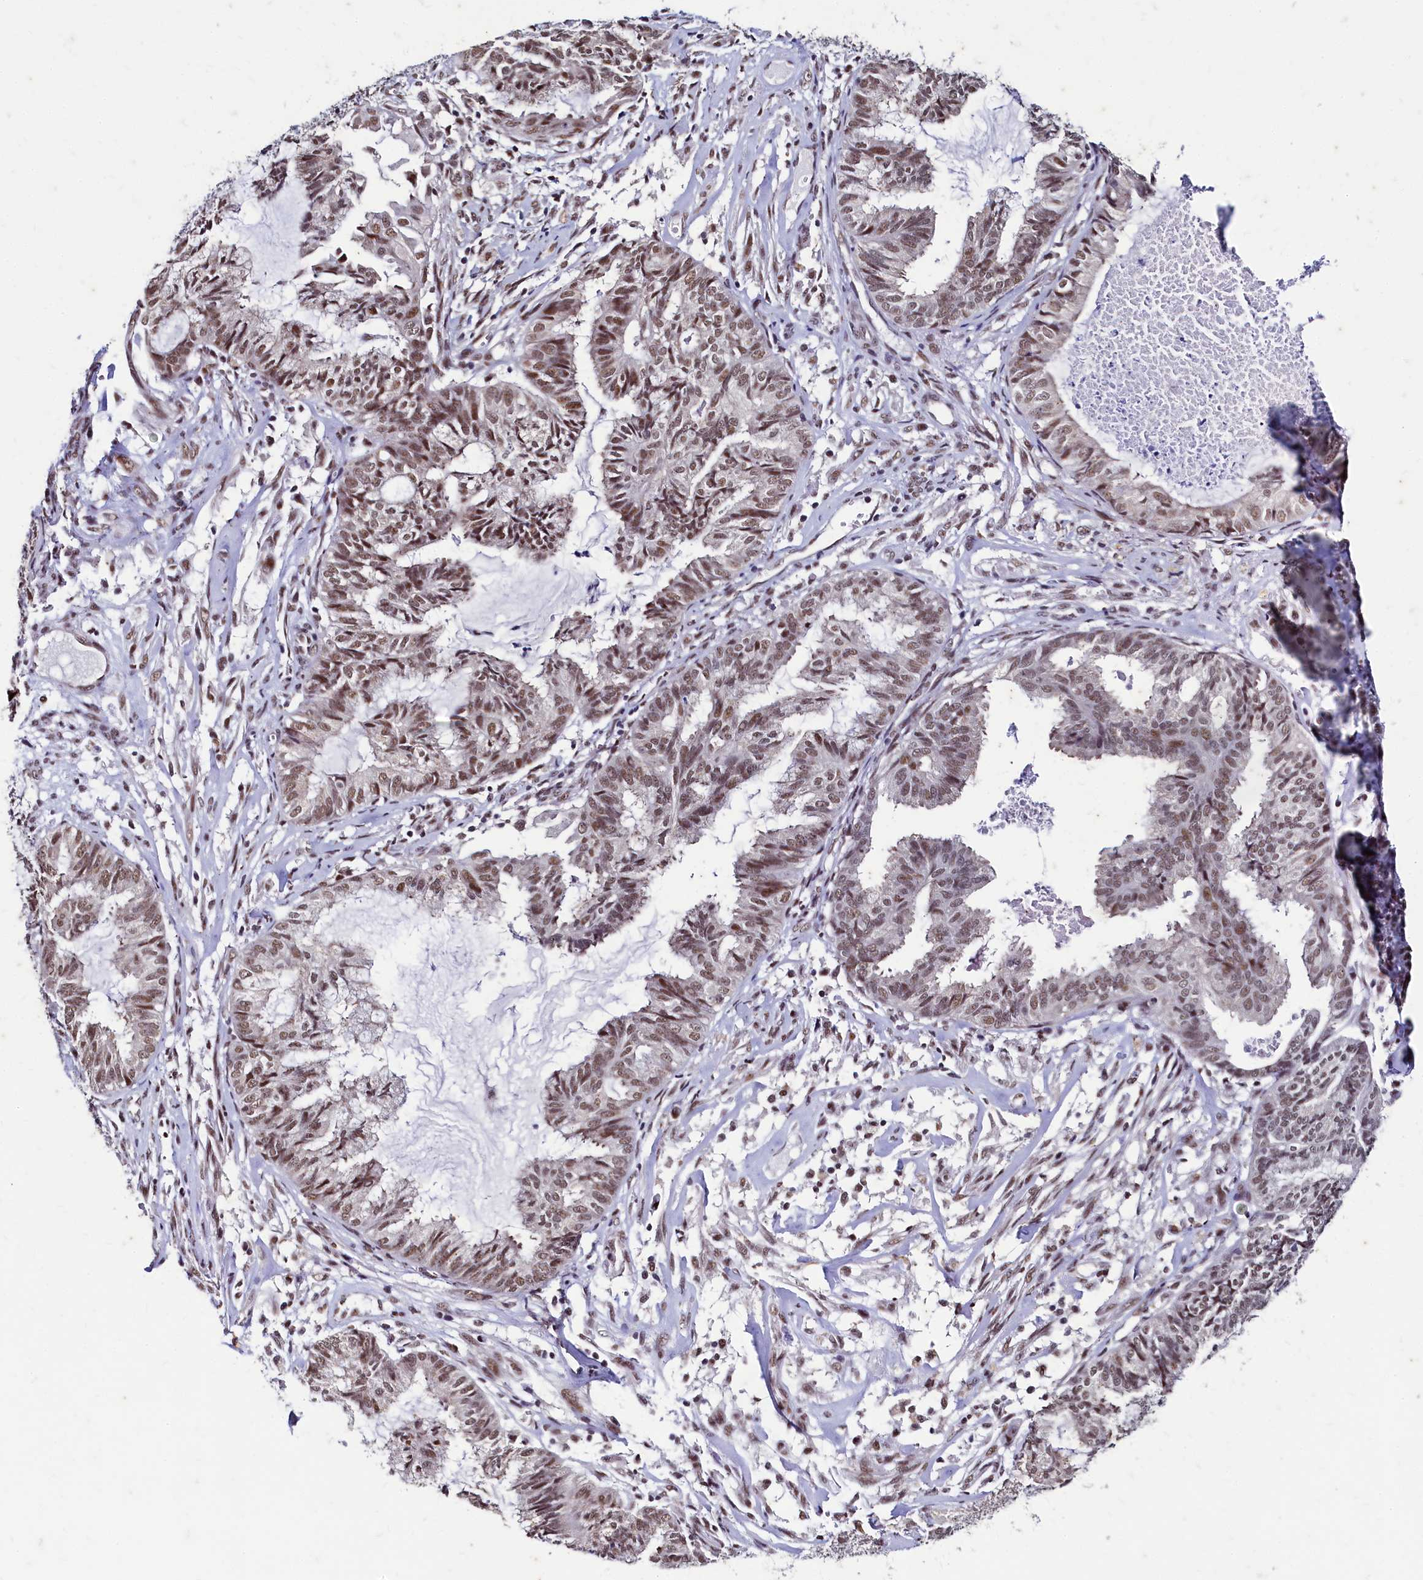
{"staining": {"intensity": "moderate", "quantity": ">75%", "location": "nuclear"}, "tissue": "endometrial cancer", "cell_type": "Tumor cells", "image_type": "cancer", "snomed": [{"axis": "morphology", "description": "Adenocarcinoma, NOS"}, {"axis": "topography", "description": "Endometrium"}], "caption": "The immunohistochemical stain highlights moderate nuclear staining in tumor cells of endometrial cancer tissue.", "gene": "CPSF7", "patient": {"sex": "female", "age": 86}}